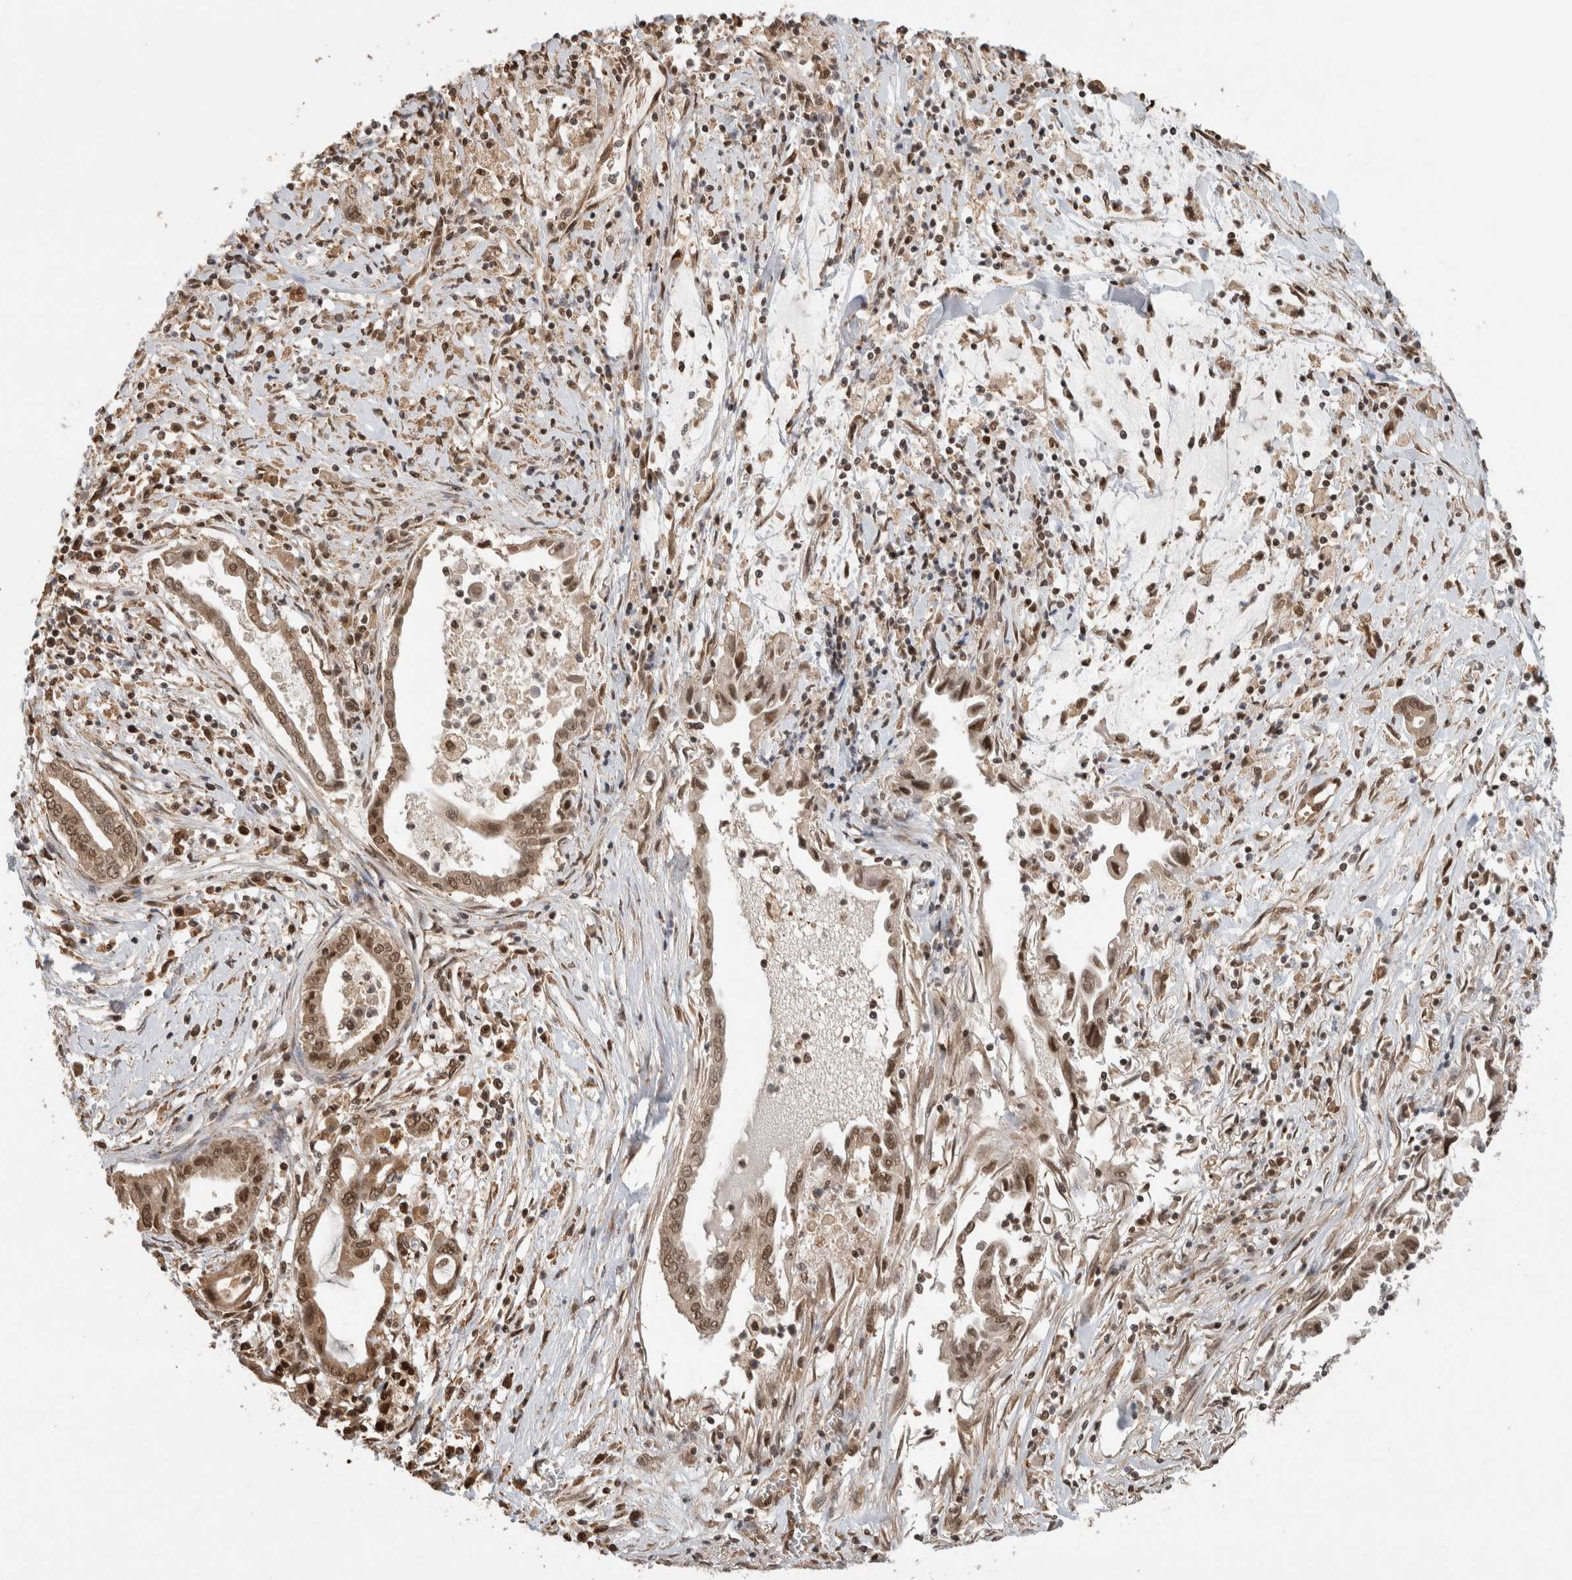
{"staining": {"intensity": "moderate", "quantity": ">75%", "location": "nuclear"}, "tissue": "pancreatic cancer", "cell_type": "Tumor cells", "image_type": "cancer", "snomed": [{"axis": "morphology", "description": "Adenocarcinoma, NOS"}, {"axis": "topography", "description": "Pancreas"}], "caption": "Pancreatic adenocarcinoma tissue shows moderate nuclear staining in approximately >75% of tumor cells", "gene": "C1orf21", "patient": {"sex": "female", "age": 57}}